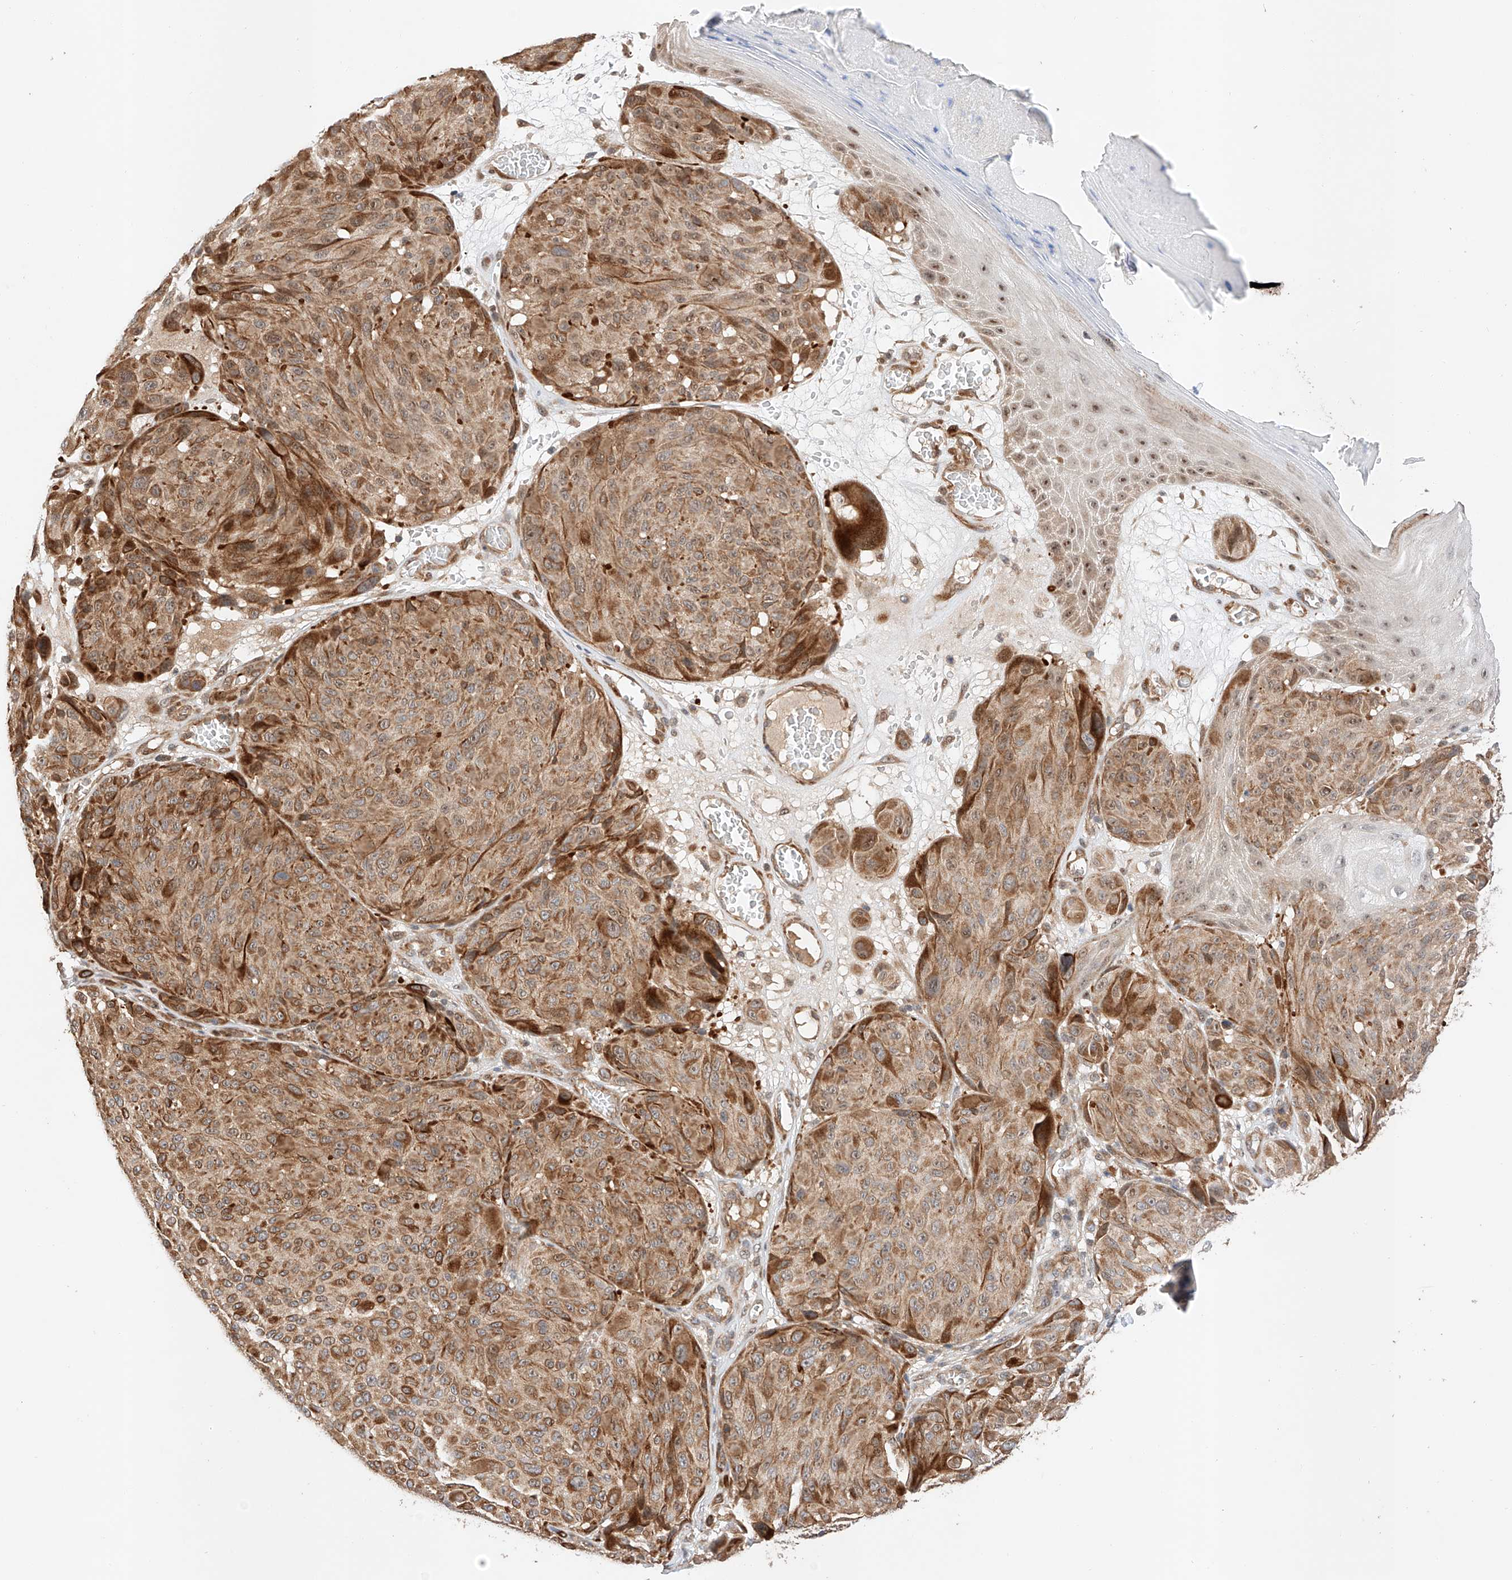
{"staining": {"intensity": "moderate", "quantity": ">75%", "location": "cytoplasmic/membranous"}, "tissue": "melanoma", "cell_type": "Tumor cells", "image_type": "cancer", "snomed": [{"axis": "morphology", "description": "Malignant melanoma, NOS"}, {"axis": "topography", "description": "Skin"}], "caption": "This image reveals IHC staining of malignant melanoma, with medium moderate cytoplasmic/membranous positivity in about >75% of tumor cells.", "gene": "RAB23", "patient": {"sex": "male", "age": 83}}